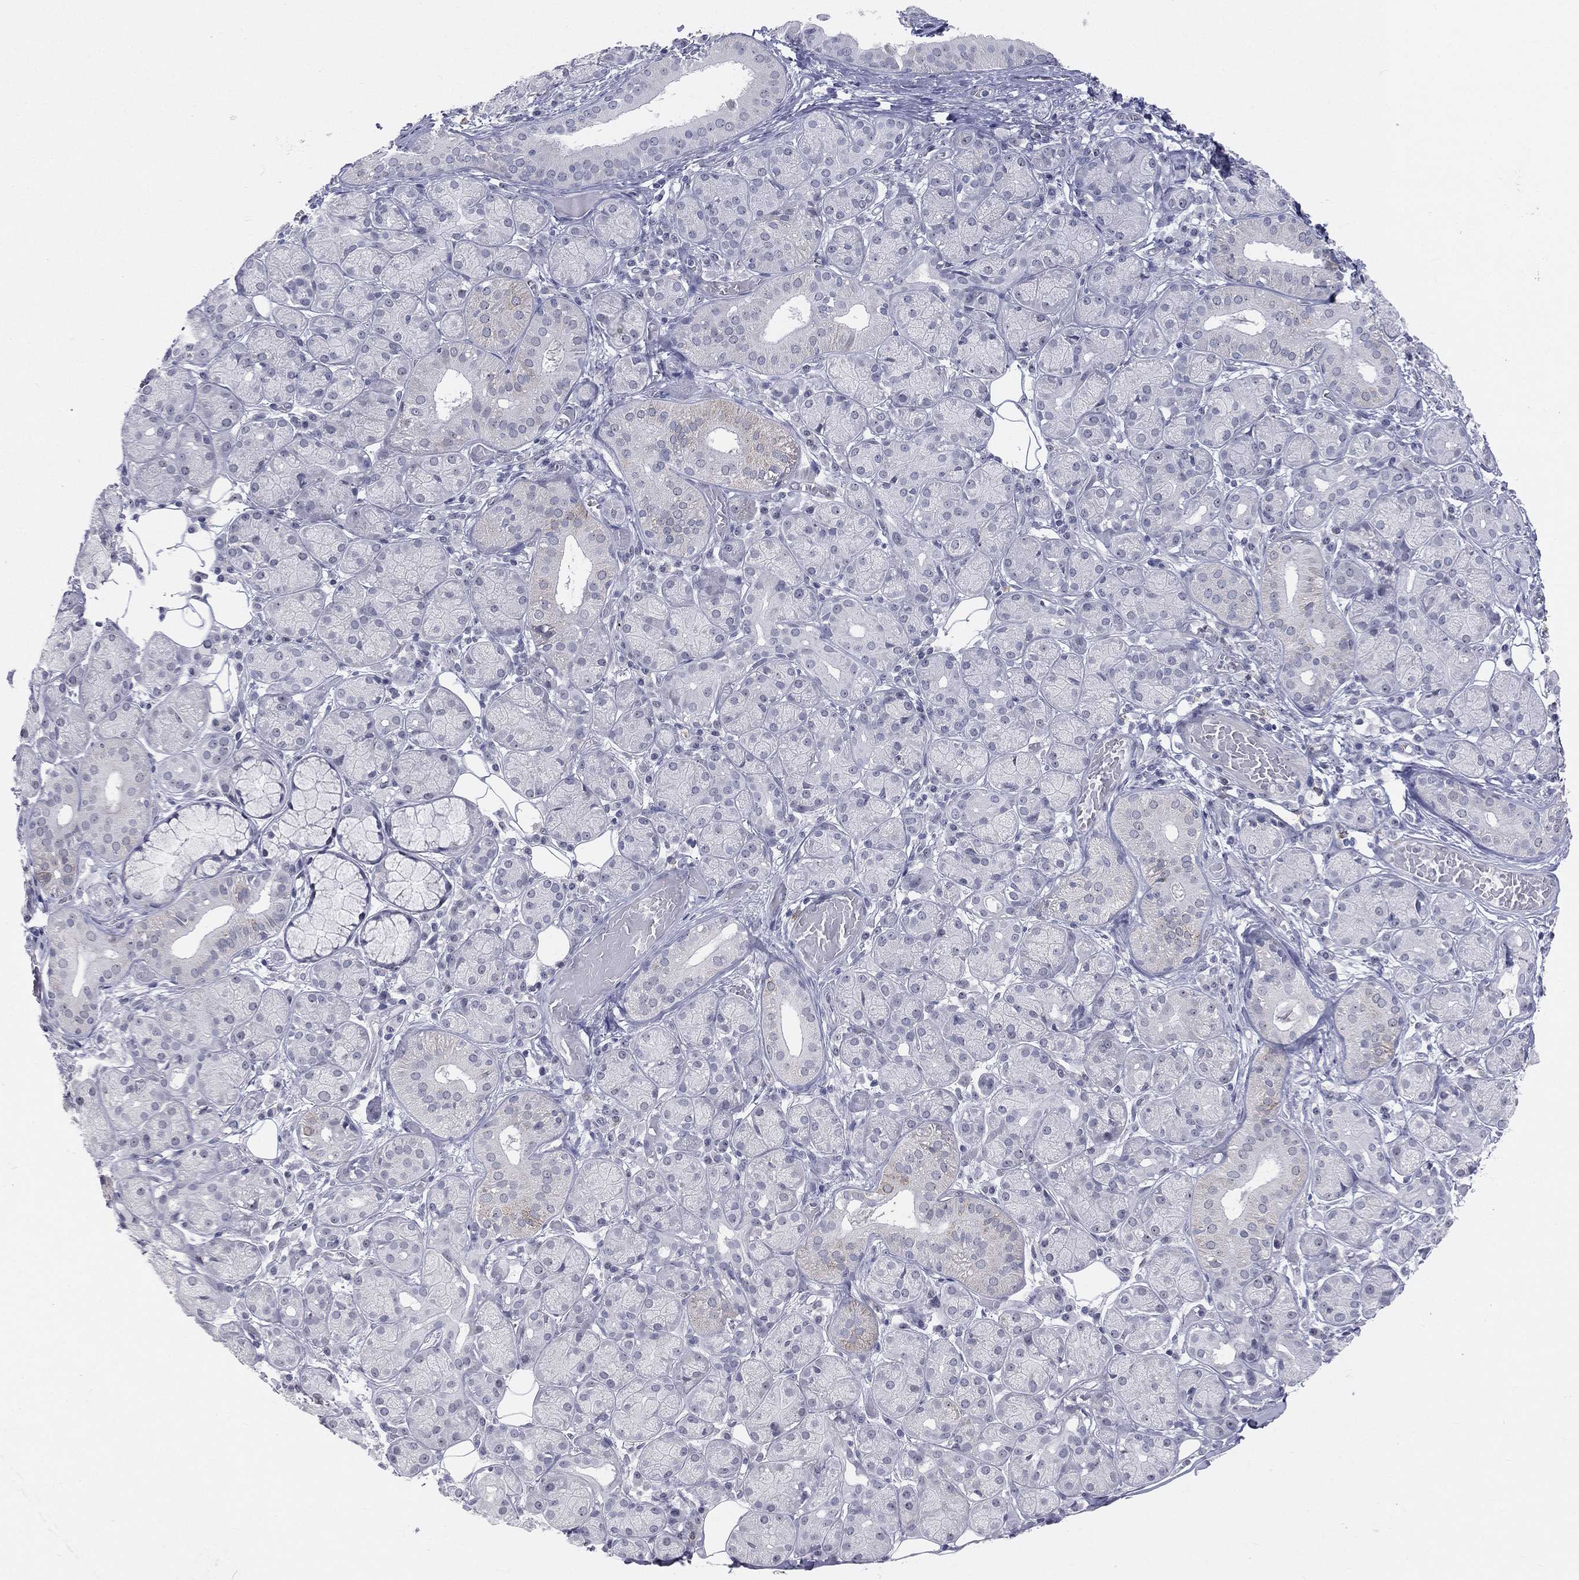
{"staining": {"intensity": "moderate", "quantity": "<25%", "location": "cytoplasmic/membranous"}, "tissue": "salivary gland", "cell_type": "Glandular cells", "image_type": "normal", "snomed": [{"axis": "morphology", "description": "Normal tissue, NOS"}, {"axis": "topography", "description": "Salivary gland"}], "caption": "Protein staining of normal salivary gland demonstrates moderate cytoplasmic/membranous staining in approximately <25% of glandular cells.", "gene": "CD22", "patient": {"sex": "male", "age": 71}}